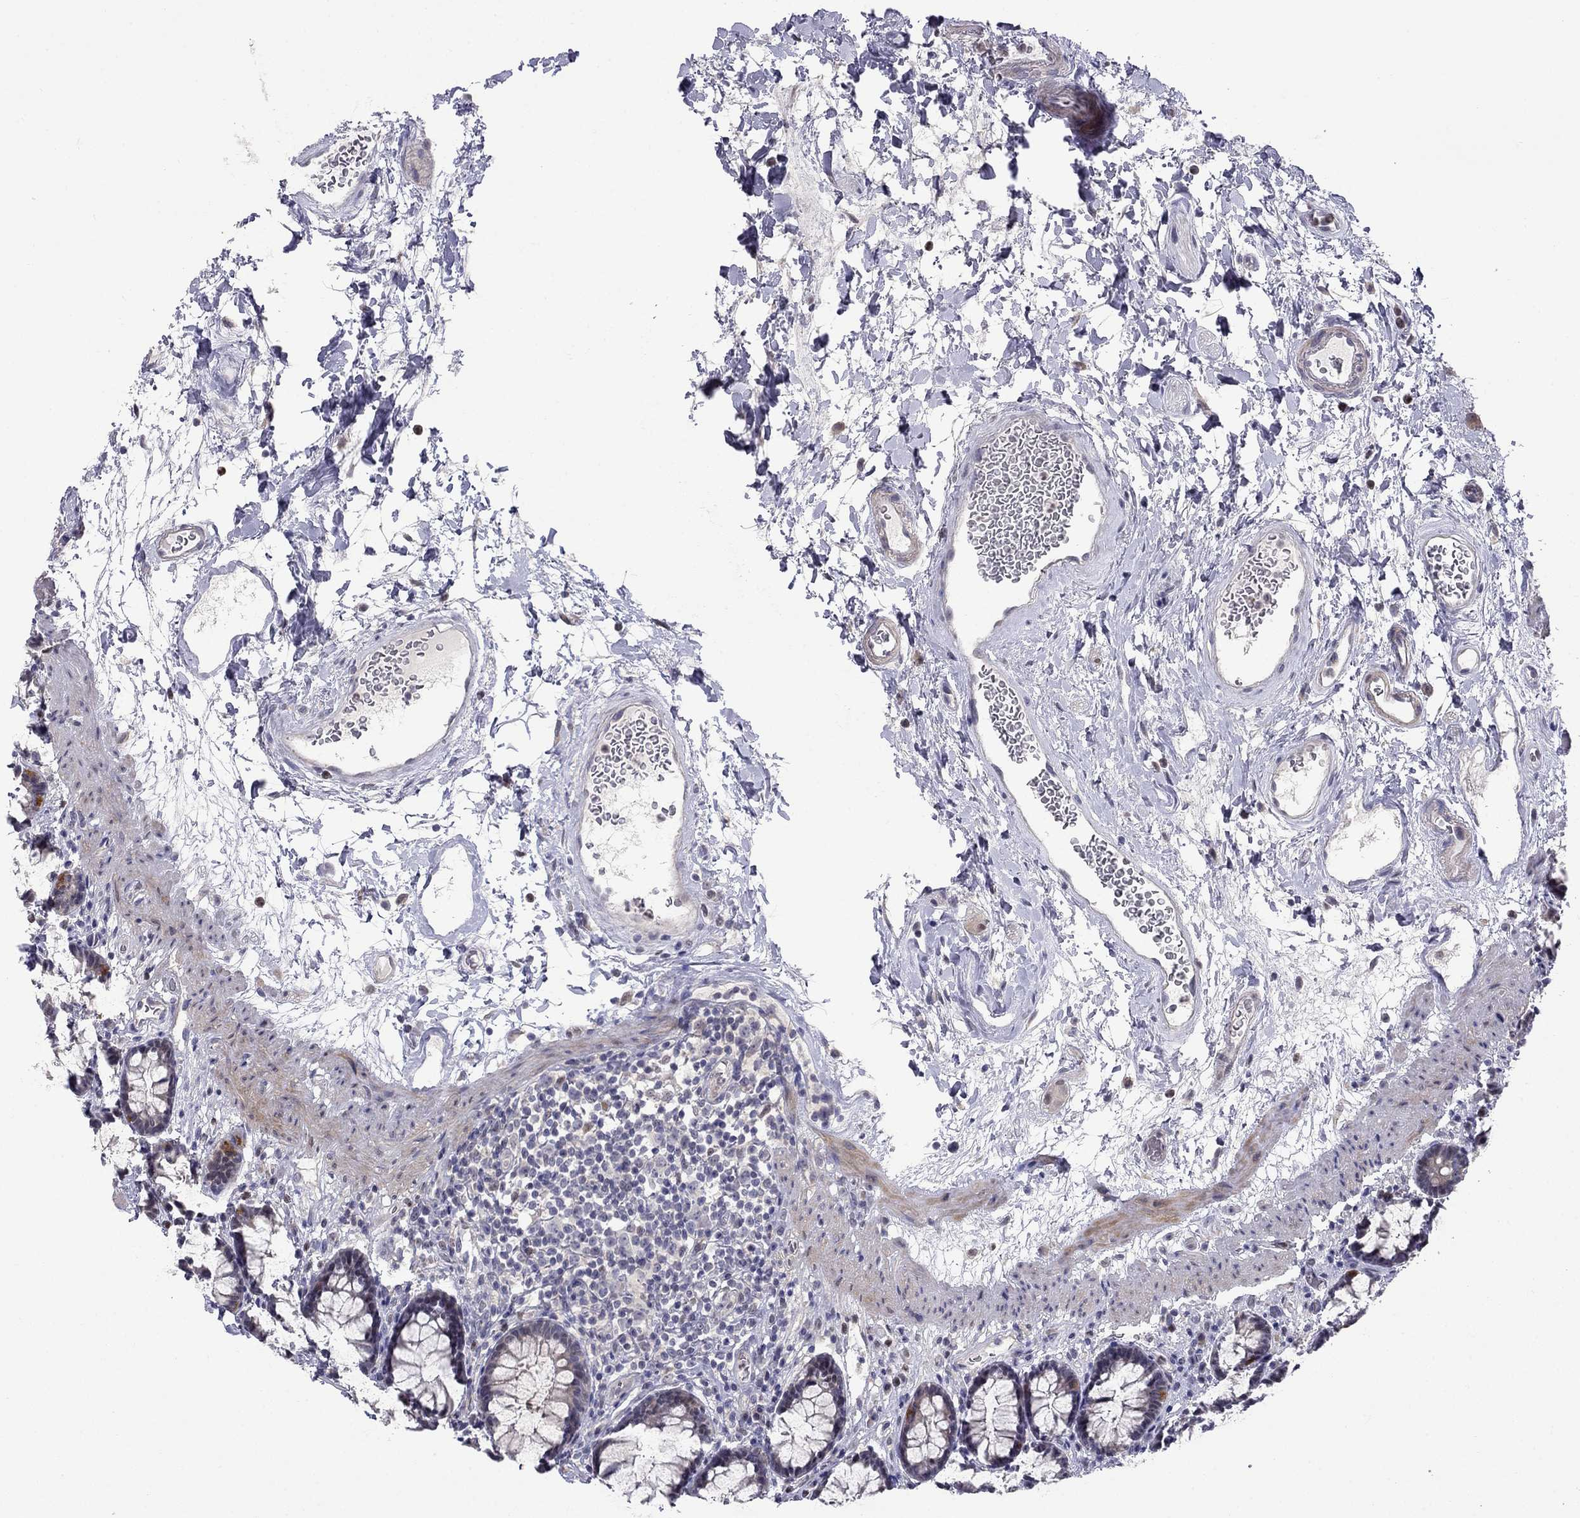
{"staining": {"intensity": "negative", "quantity": "none", "location": "none"}, "tissue": "rectum", "cell_type": "Glandular cells", "image_type": "normal", "snomed": [{"axis": "morphology", "description": "Normal tissue, NOS"}, {"axis": "topography", "description": "Rectum"}], "caption": "An immunohistochemistry histopathology image of unremarkable rectum is shown. There is no staining in glandular cells of rectum.", "gene": "LRRC39", "patient": {"sex": "male", "age": 72}}